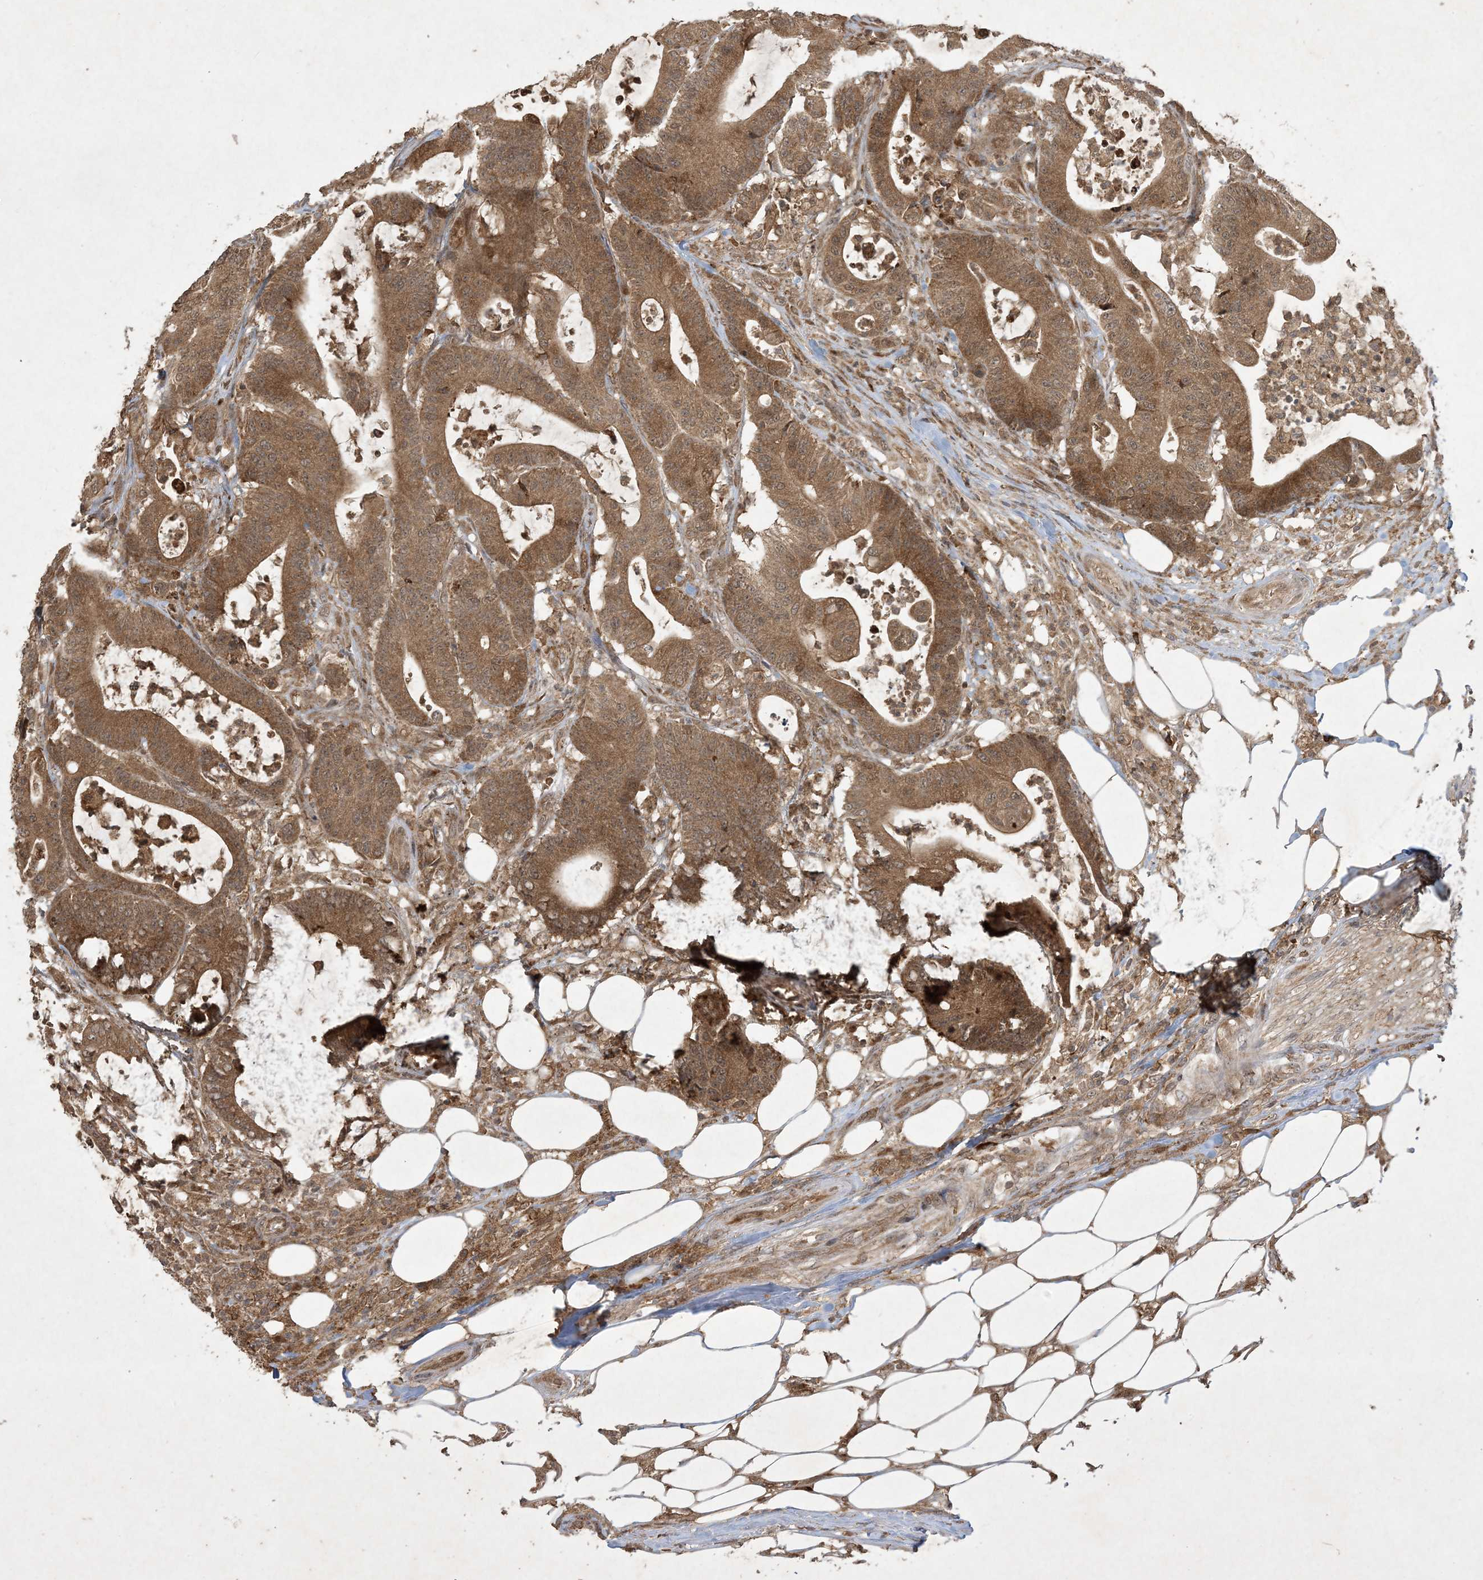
{"staining": {"intensity": "moderate", "quantity": ">75%", "location": "cytoplasmic/membranous,nuclear"}, "tissue": "colorectal cancer", "cell_type": "Tumor cells", "image_type": "cancer", "snomed": [{"axis": "morphology", "description": "Adenocarcinoma, NOS"}, {"axis": "topography", "description": "Colon"}], "caption": "Immunohistochemical staining of colorectal cancer (adenocarcinoma) exhibits moderate cytoplasmic/membranous and nuclear protein expression in approximately >75% of tumor cells.", "gene": "NRBP2", "patient": {"sex": "female", "age": 84}}